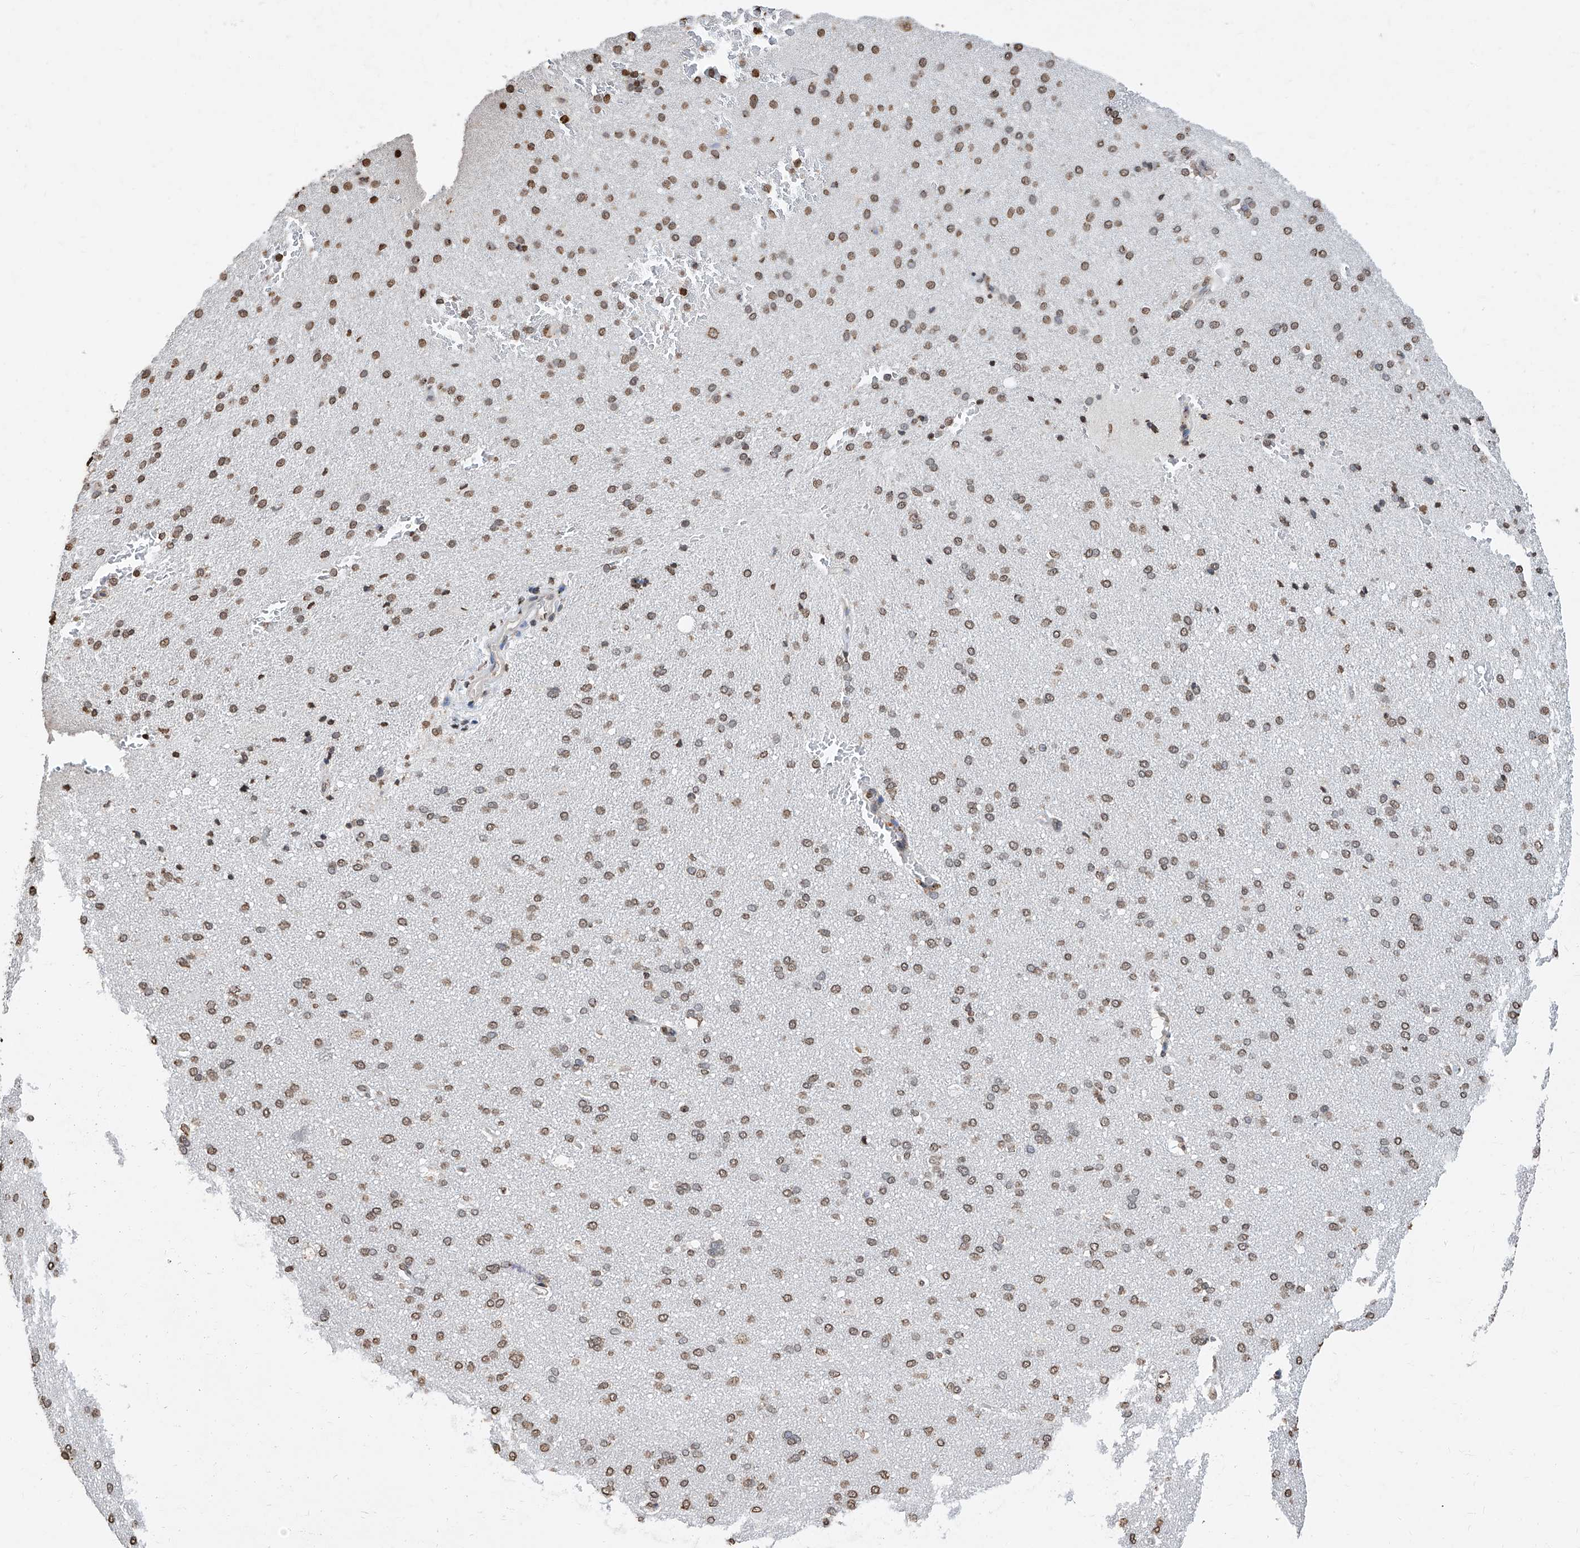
{"staining": {"intensity": "moderate", "quantity": ">75%", "location": "nuclear"}, "tissue": "cerebral cortex", "cell_type": "Endothelial cells", "image_type": "normal", "snomed": [{"axis": "morphology", "description": "Normal tissue, NOS"}, {"axis": "topography", "description": "Cerebral cortex"}], "caption": "Human cerebral cortex stained with a brown dye reveals moderate nuclear positive positivity in approximately >75% of endothelial cells.", "gene": "RP9", "patient": {"sex": "male", "age": 62}}